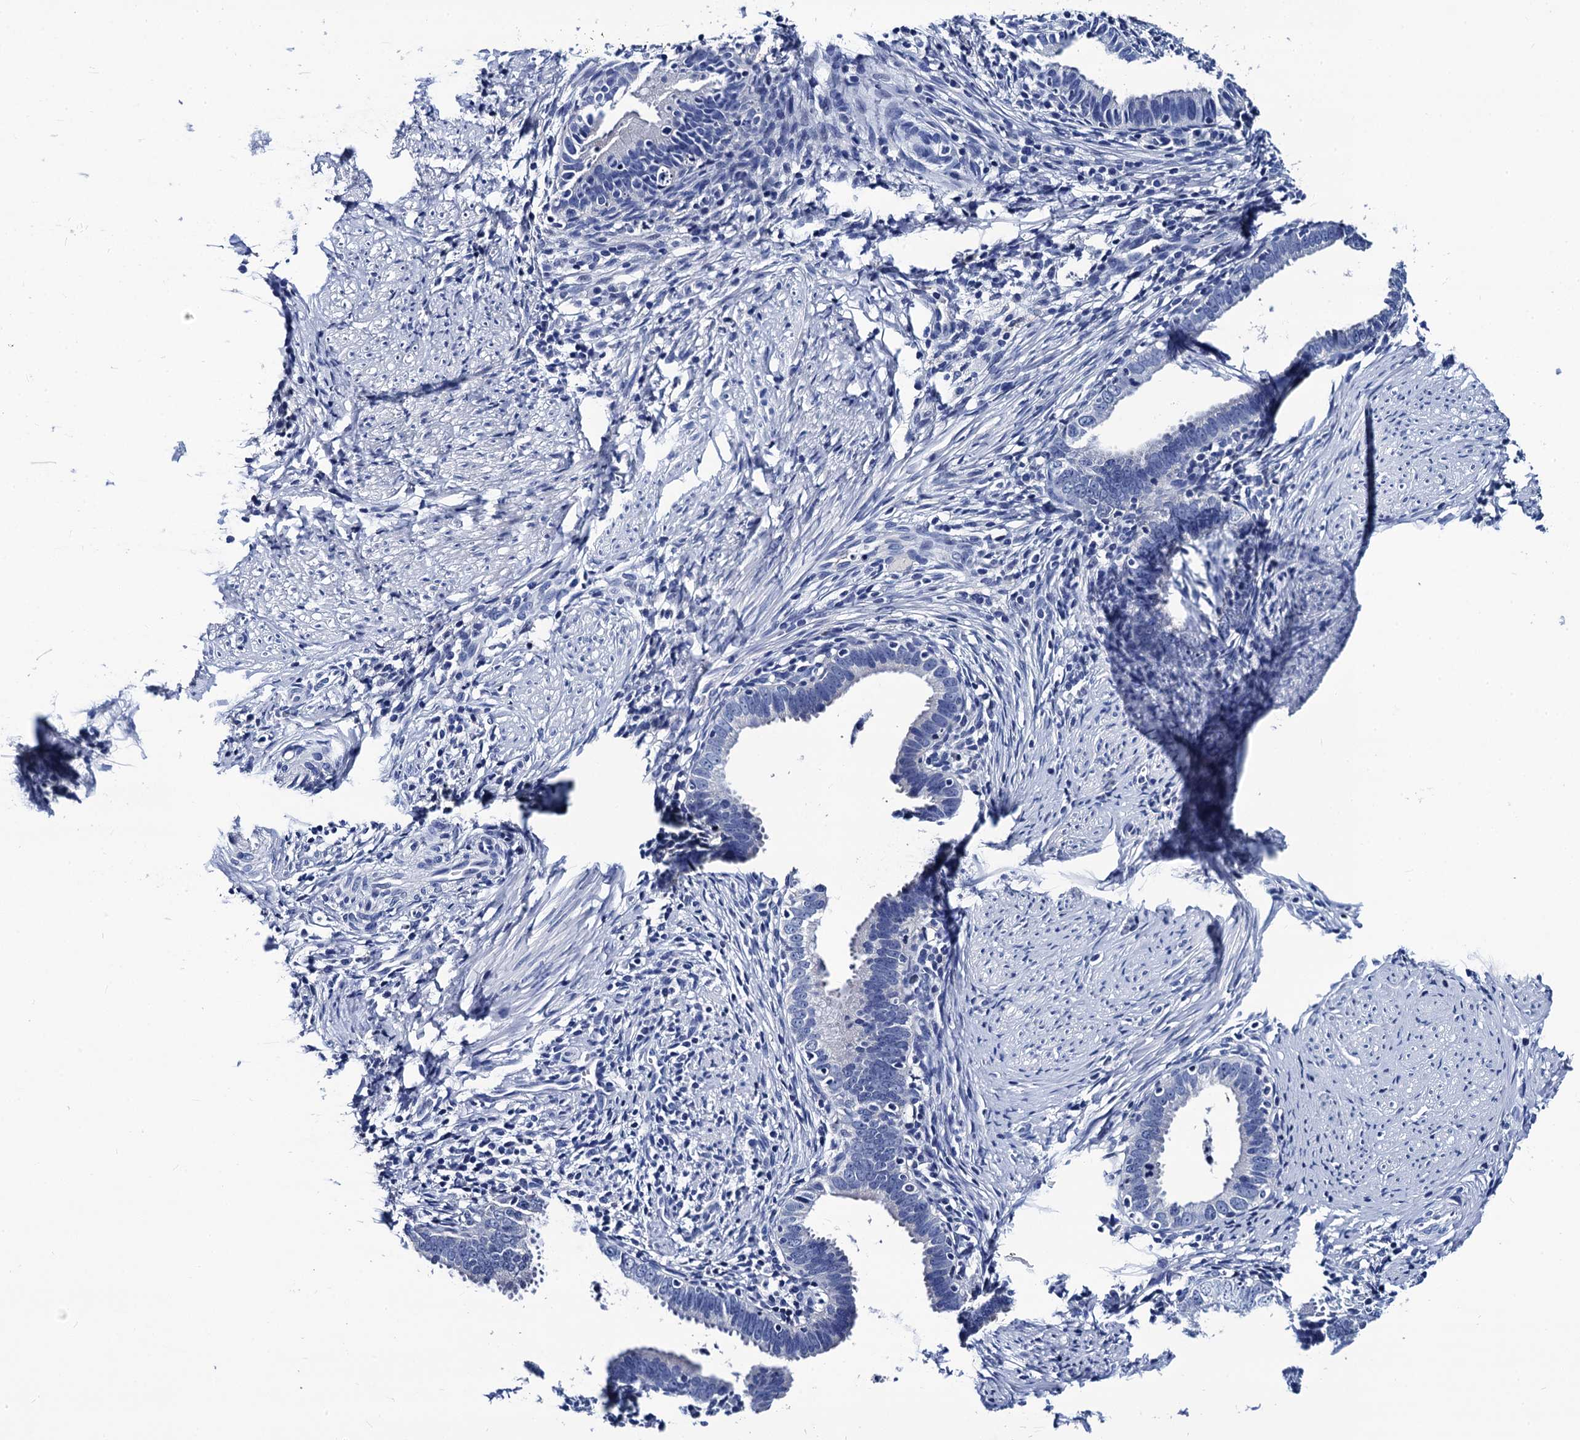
{"staining": {"intensity": "negative", "quantity": "none", "location": "none"}, "tissue": "cervical cancer", "cell_type": "Tumor cells", "image_type": "cancer", "snomed": [{"axis": "morphology", "description": "Adenocarcinoma, NOS"}, {"axis": "topography", "description": "Cervix"}], "caption": "This is a photomicrograph of IHC staining of cervical cancer (adenocarcinoma), which shows no staining in tumor cells.", "gene": "LRRC30", "patient": {"sex": "female", "age": 36}}